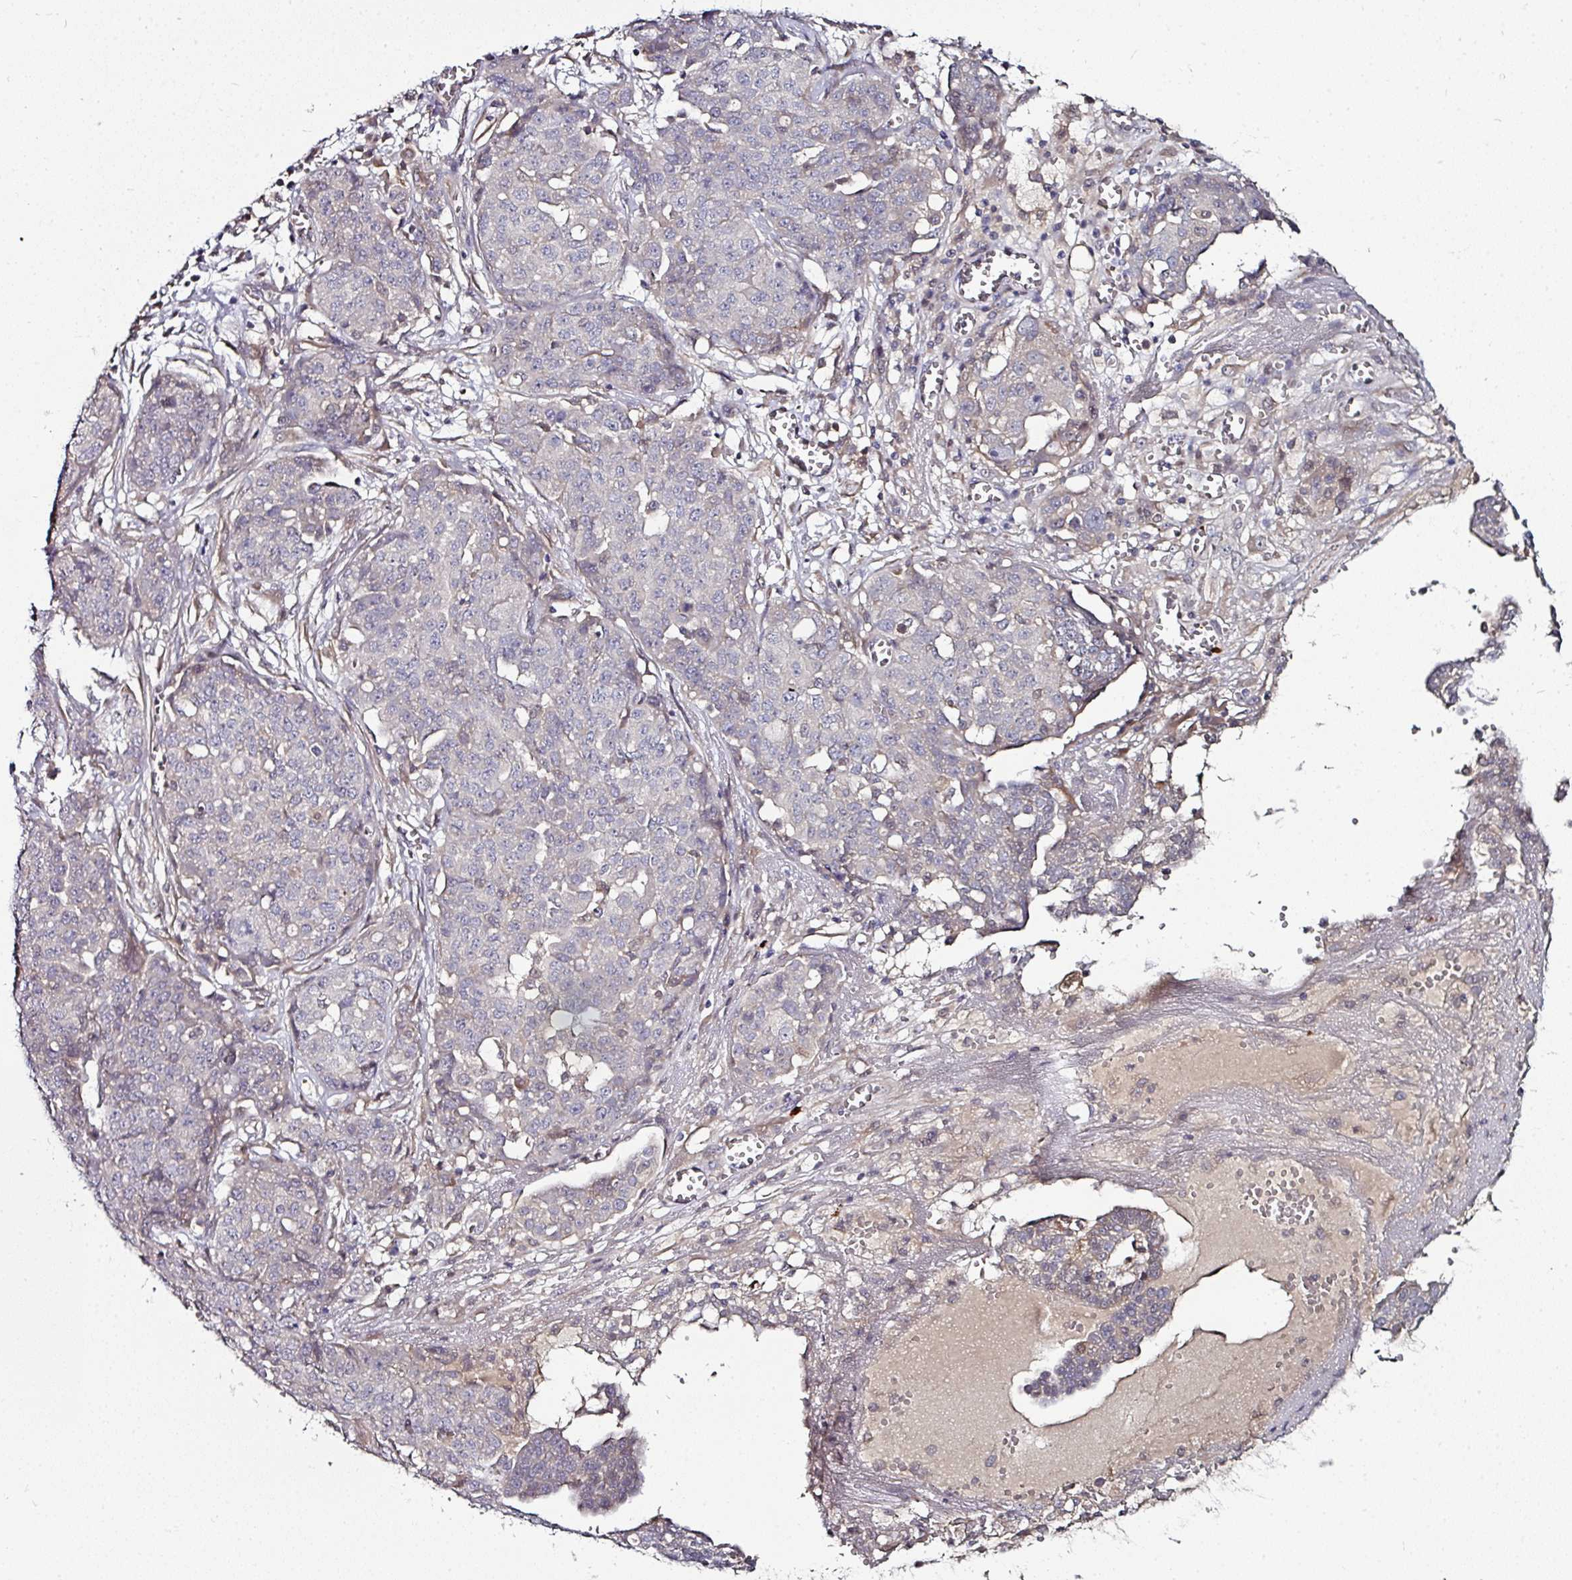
{"staining": {"intensity": "negative", "quantity": "none", "location": "none"}, "tissue": "ovarian cancer", "cell_type": "Tumor cells", "image_type": "cancer", "snomed": [{"axis": "morphology", "description": "Cystadenocarcinoma, serous, NOS"}, {"axis": "topography", "description": "Soft tissue"}, {"axis": "topography", "description": "Ovary"}], "caption": "Photomicrograph shows no significant protein positivity in tumor cells of serous cystadenocarcinoma (ovarian). (Immunohistochemistry, brightfield microscopy, high magnification).", "gene": "CTDSP2", "patient": {"sex": "female", "age": 57}}